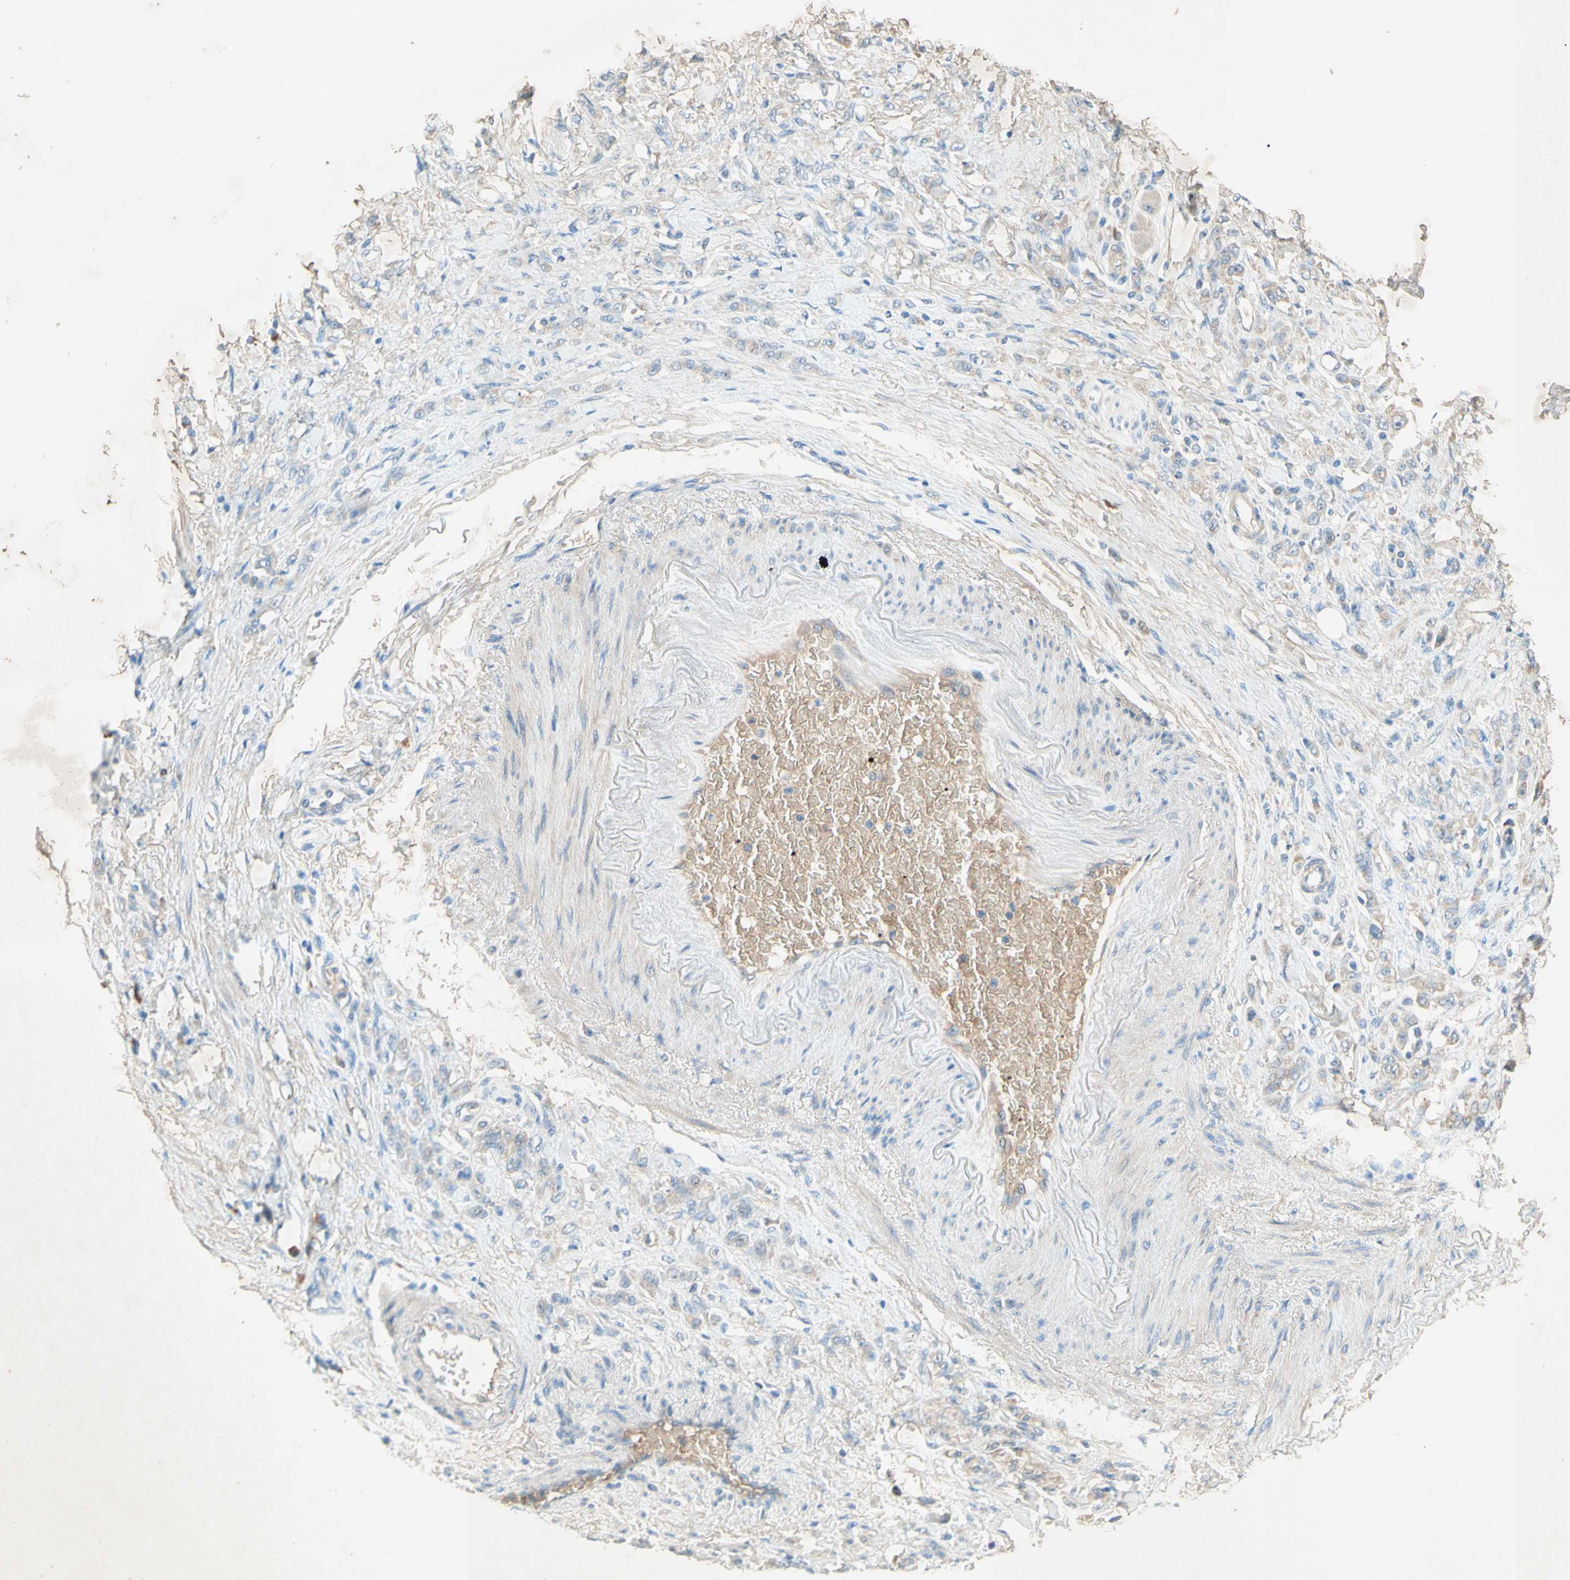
{"staining": {"intensity": "negative", "quantity": "none", "location": "none"}, "tissue": "stomach cancer", "cell_type": "Tumor cells", "image_type": "cancer", "snomed": [{"axis": "morphology", "description": "Adenocarcinoma, NOS"}, {"axis": "topography", "description": "Stomach"}], "caption": "Tumor cells are negative for protein expression in human stomach cancer.", "gene": "IL2", "patient": {"sex": "male", "age": 82}}